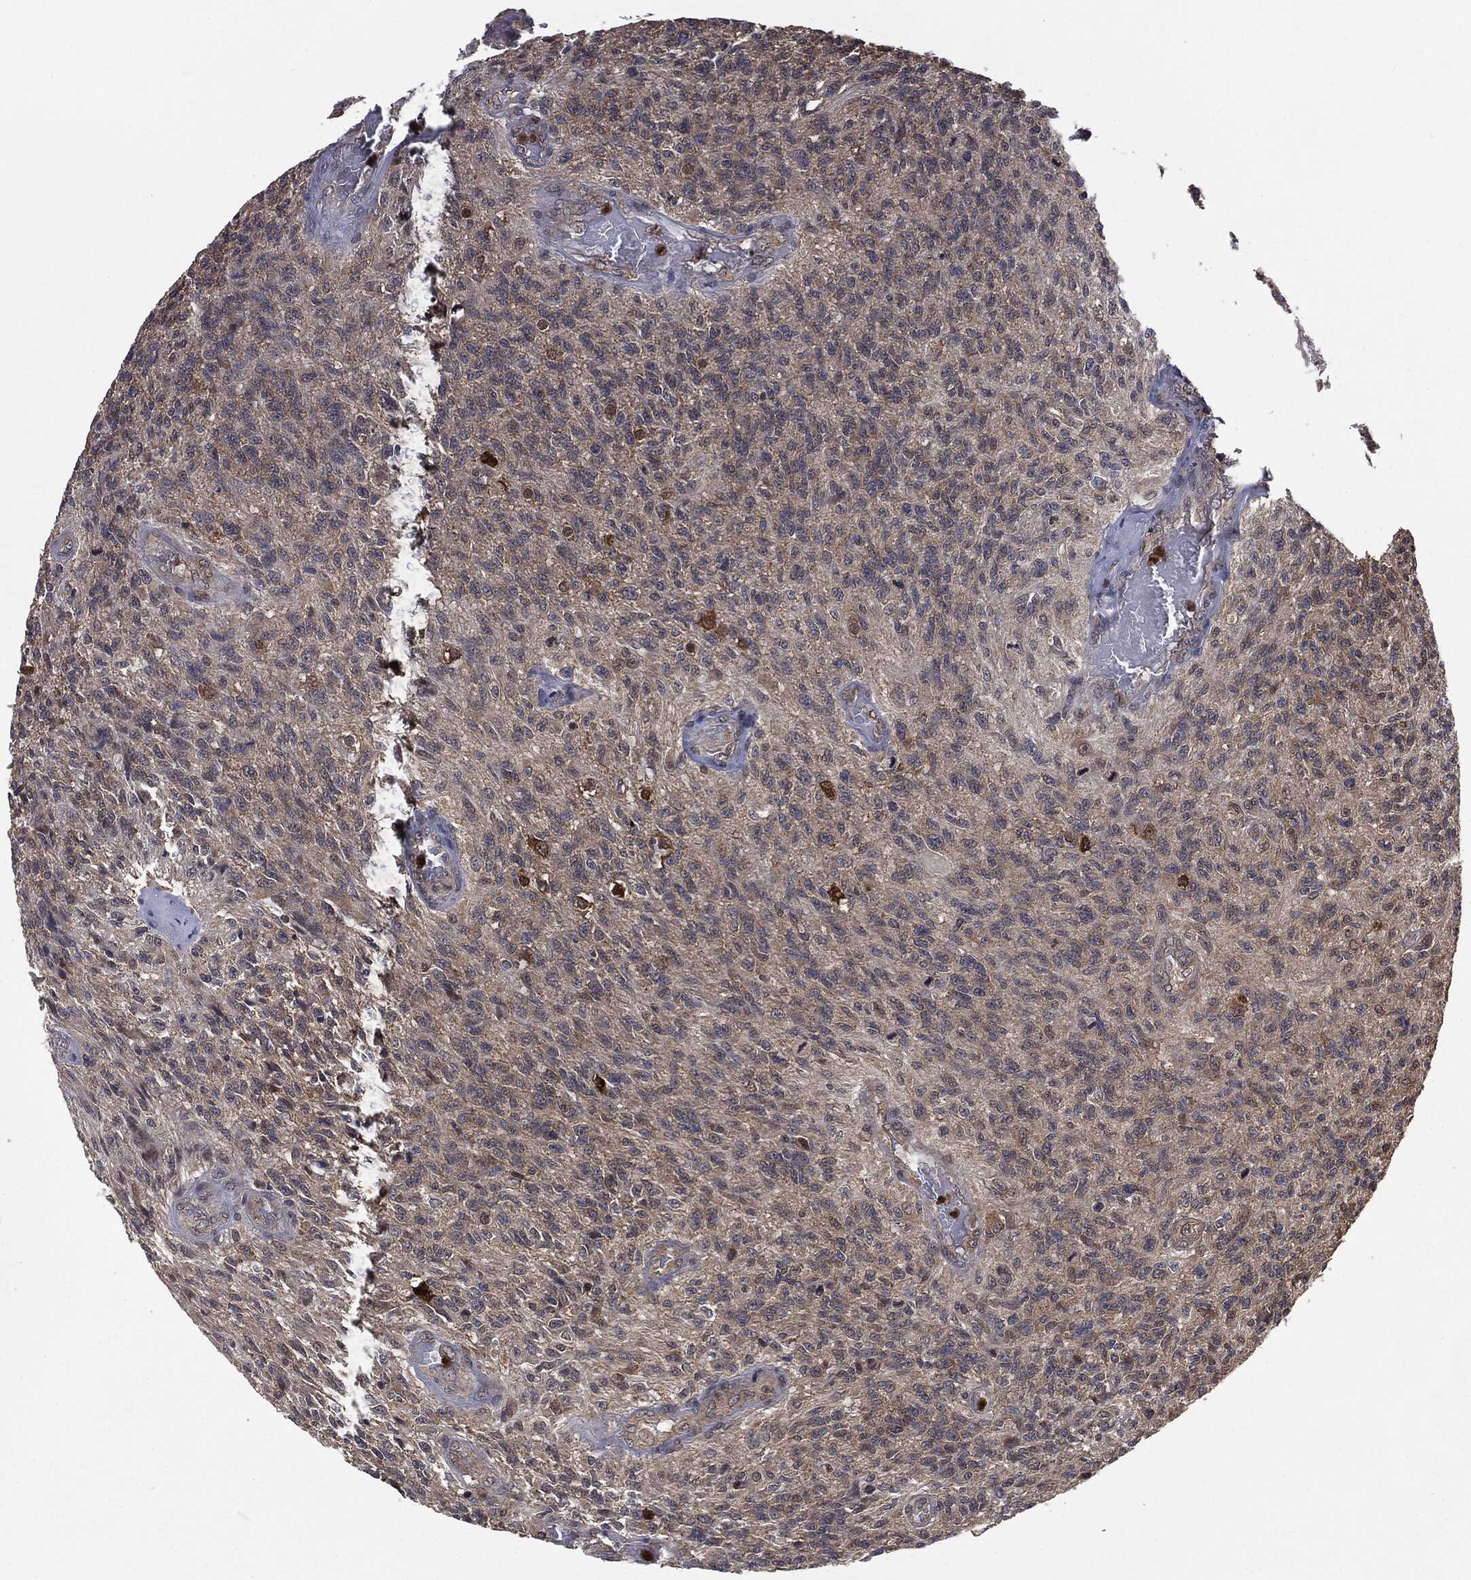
{"staining": {"intensity": "negative", "quantity": "none", "location": "none"}, "tissue": "glioma", "cell_type": "Tumor cells", "image_type": "cancer", "snomed": [{"axis": "morphology", "description": "Glioma, malignant, High grade"}, {"axis": "topography", "description": "Brain"}], "caption": "Micrograph shows no protein positivity in tumor cells of glioma tissue.", "gene": "GPI", "patient": {"sex": "male", "age": 56}}